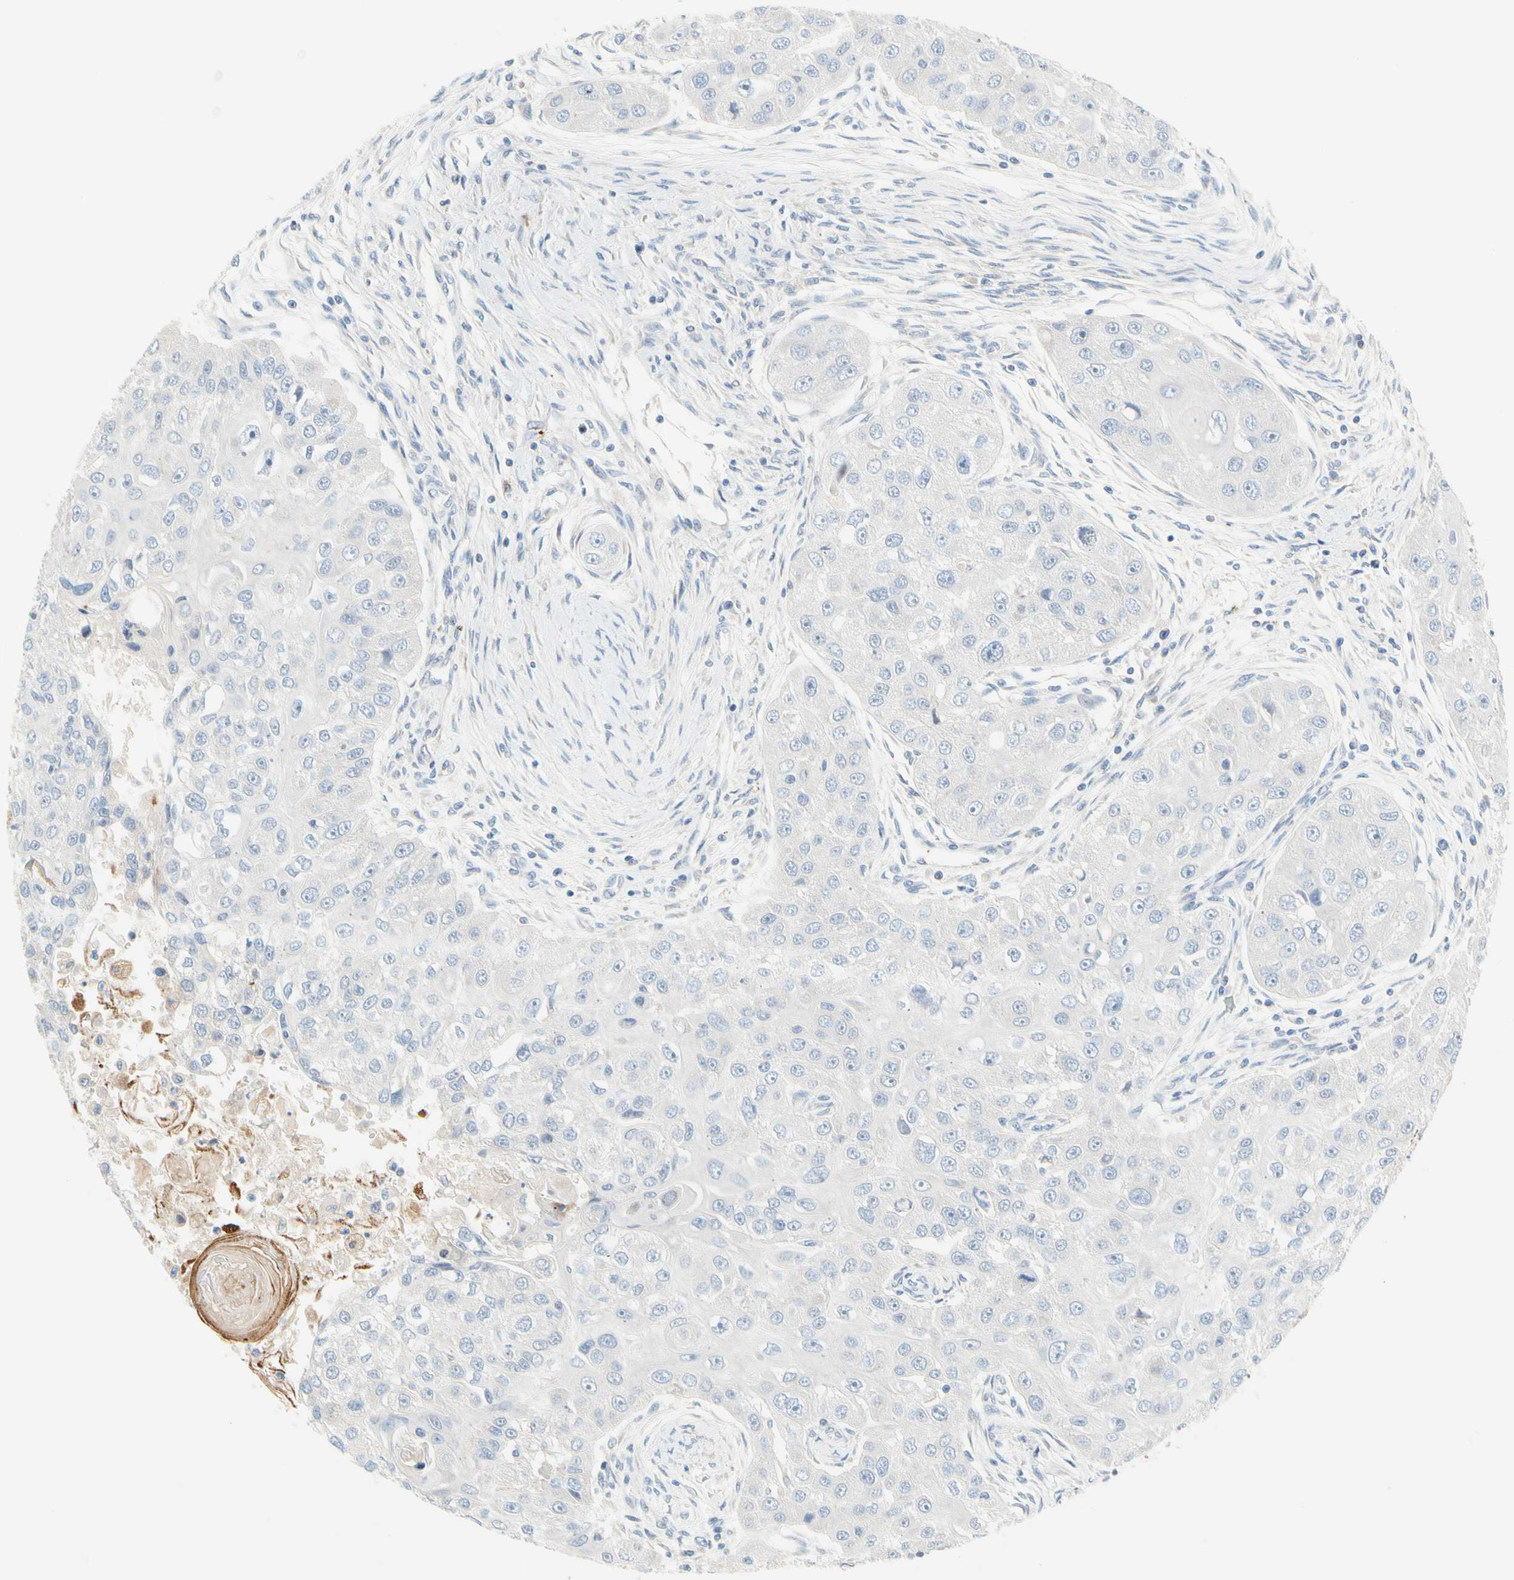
{"staining": {"intensity": "negative", "quantity": "none", "location": "none"}, "tissue": "head and neck cancer", "cell_type": "Tumor cells", "image_type": "cancer", "snomed": [{"axis": "morphology", "description": "Normal tissue, NOS"}, {"axis": "morphology", "description": "Squamous cell carcinoma, NOS"}, {"axis": "topography", "description": "Skeletal muscle"}, {"axis": "topography", "description": "Head-Neck"}], "caption": "Head and neck cancer stained for a protein using immunohistochemistry reveals no expression tumor cells.", "gene": "PPBP", "patient": {"sex": "male", "age": 51}}